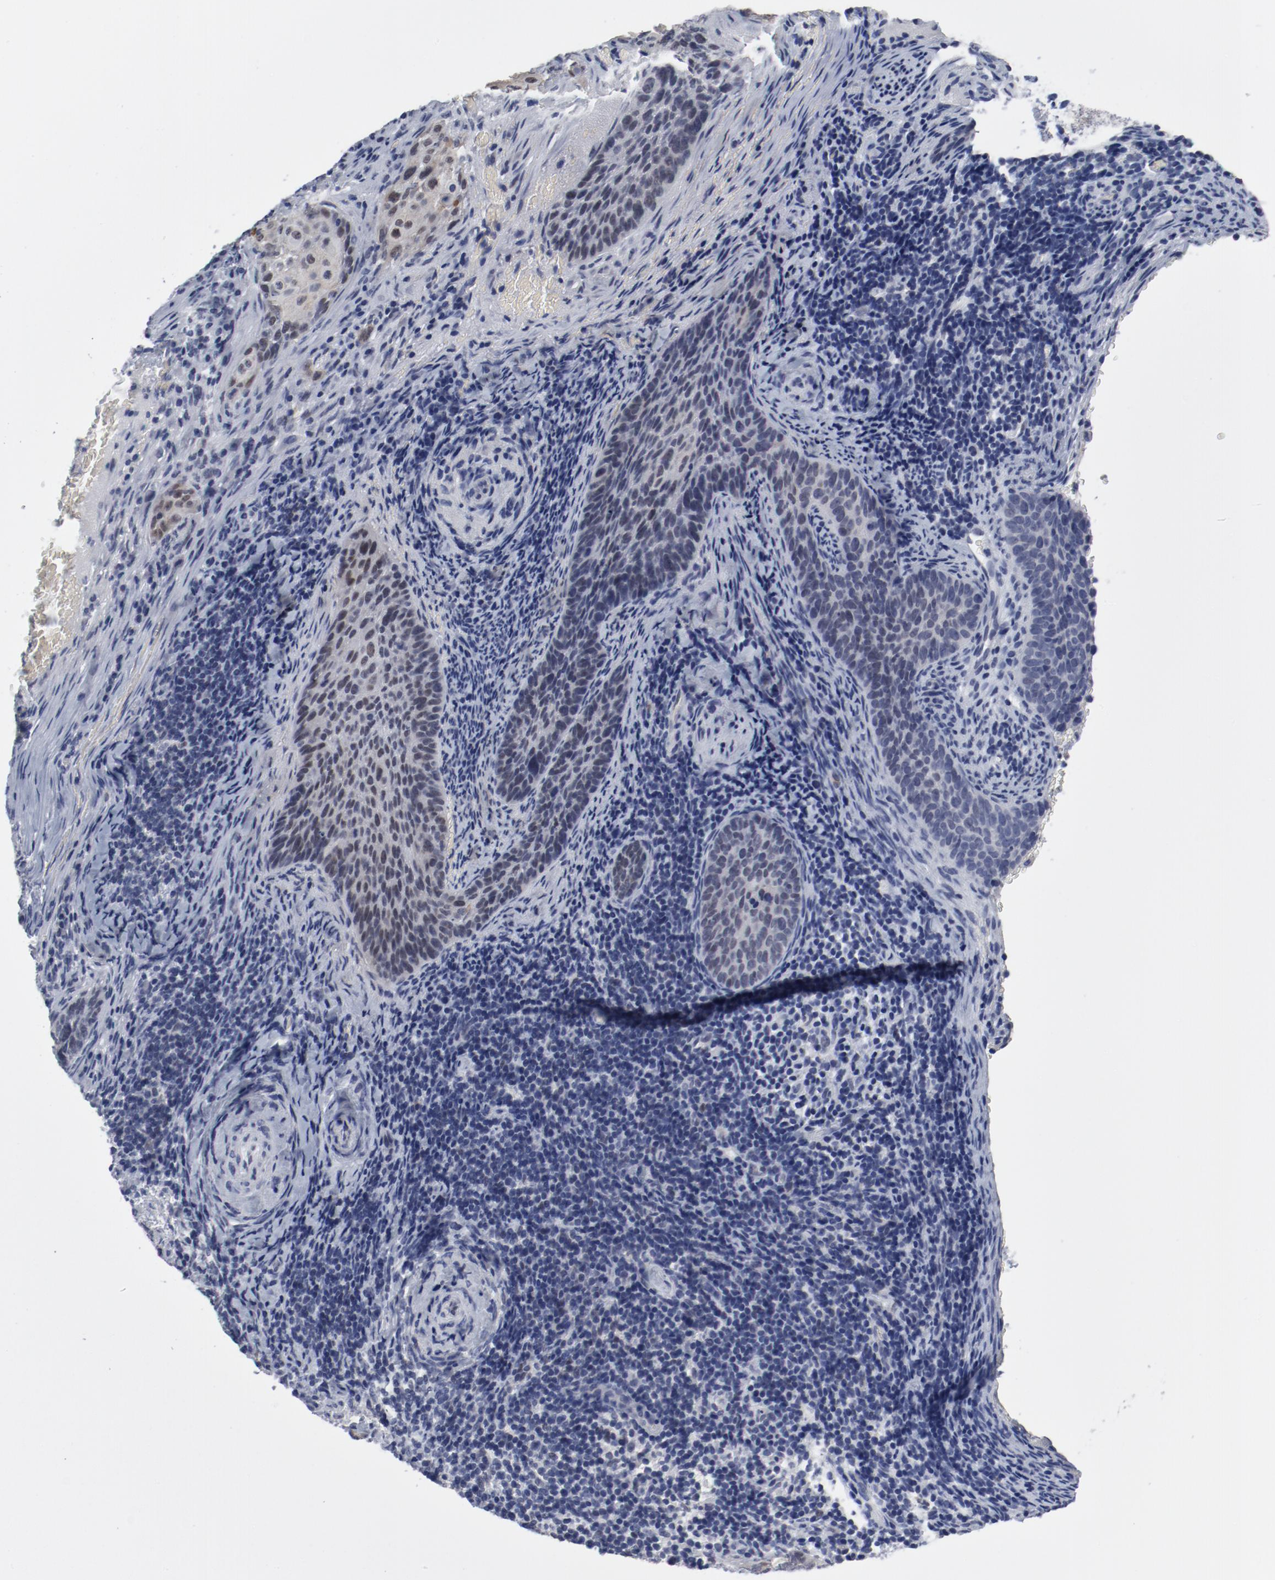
{"staining": {"intensity": "negative", "quantity": "none", "location": "none"}, "tissue": "cervical cancer", "cell_type": "Tumor cells", "image_type": "cancer", "snomed": [{"axis": "morphology", "description": "Squamous cell carcinoma, NOS"}, {"axis": "topography", "description": "Cervix"}], "caption": "Immunohistochemistry micrograph of neoplastic tissue: cervical cancer stained with DAB demonstrates no significant protein staining in tumor cells.", "gene": "ANKLE2", "patient": {"sex": "female", "age": 33}}